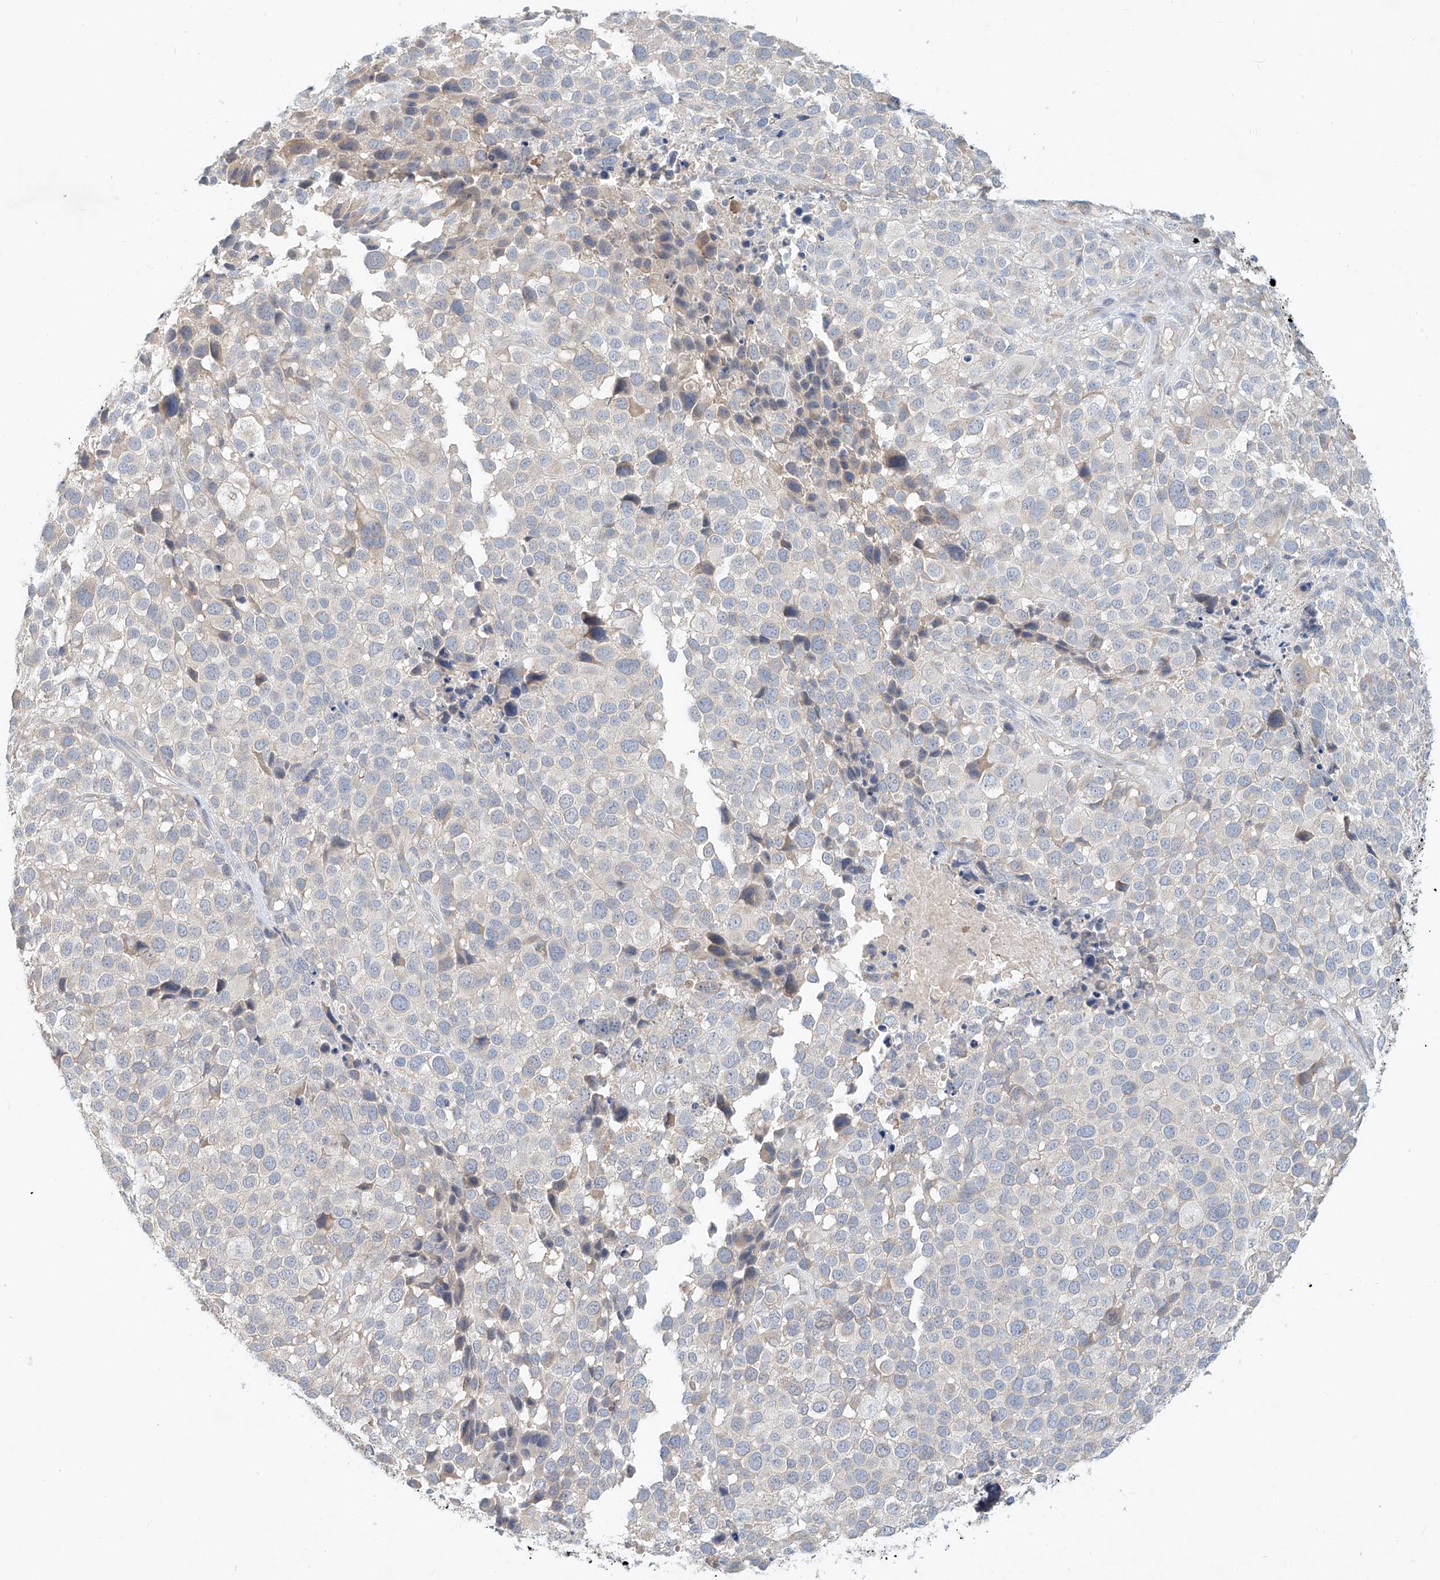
{"staining": {"intensity": "negative", "quantity": "none", "location": "none"}, "tissue": "melanoma", "cell_type": "Tumor cells", "image_type": "cancer", "snomed": [{"axis": "morphology", "description": "Malignant melanoma, NOS"}, {"axis": "topography", "description": "Skin of trunk"}], "caption": "IHC micrograph of neoplastic tissue: malignant melanoma stained with DAB (3,3'-diaminobenzidine) exhibits no significant protein expression in tumor cells.", "gene": "SYTL3", "patient": {"sex": "male", "age": 71}}